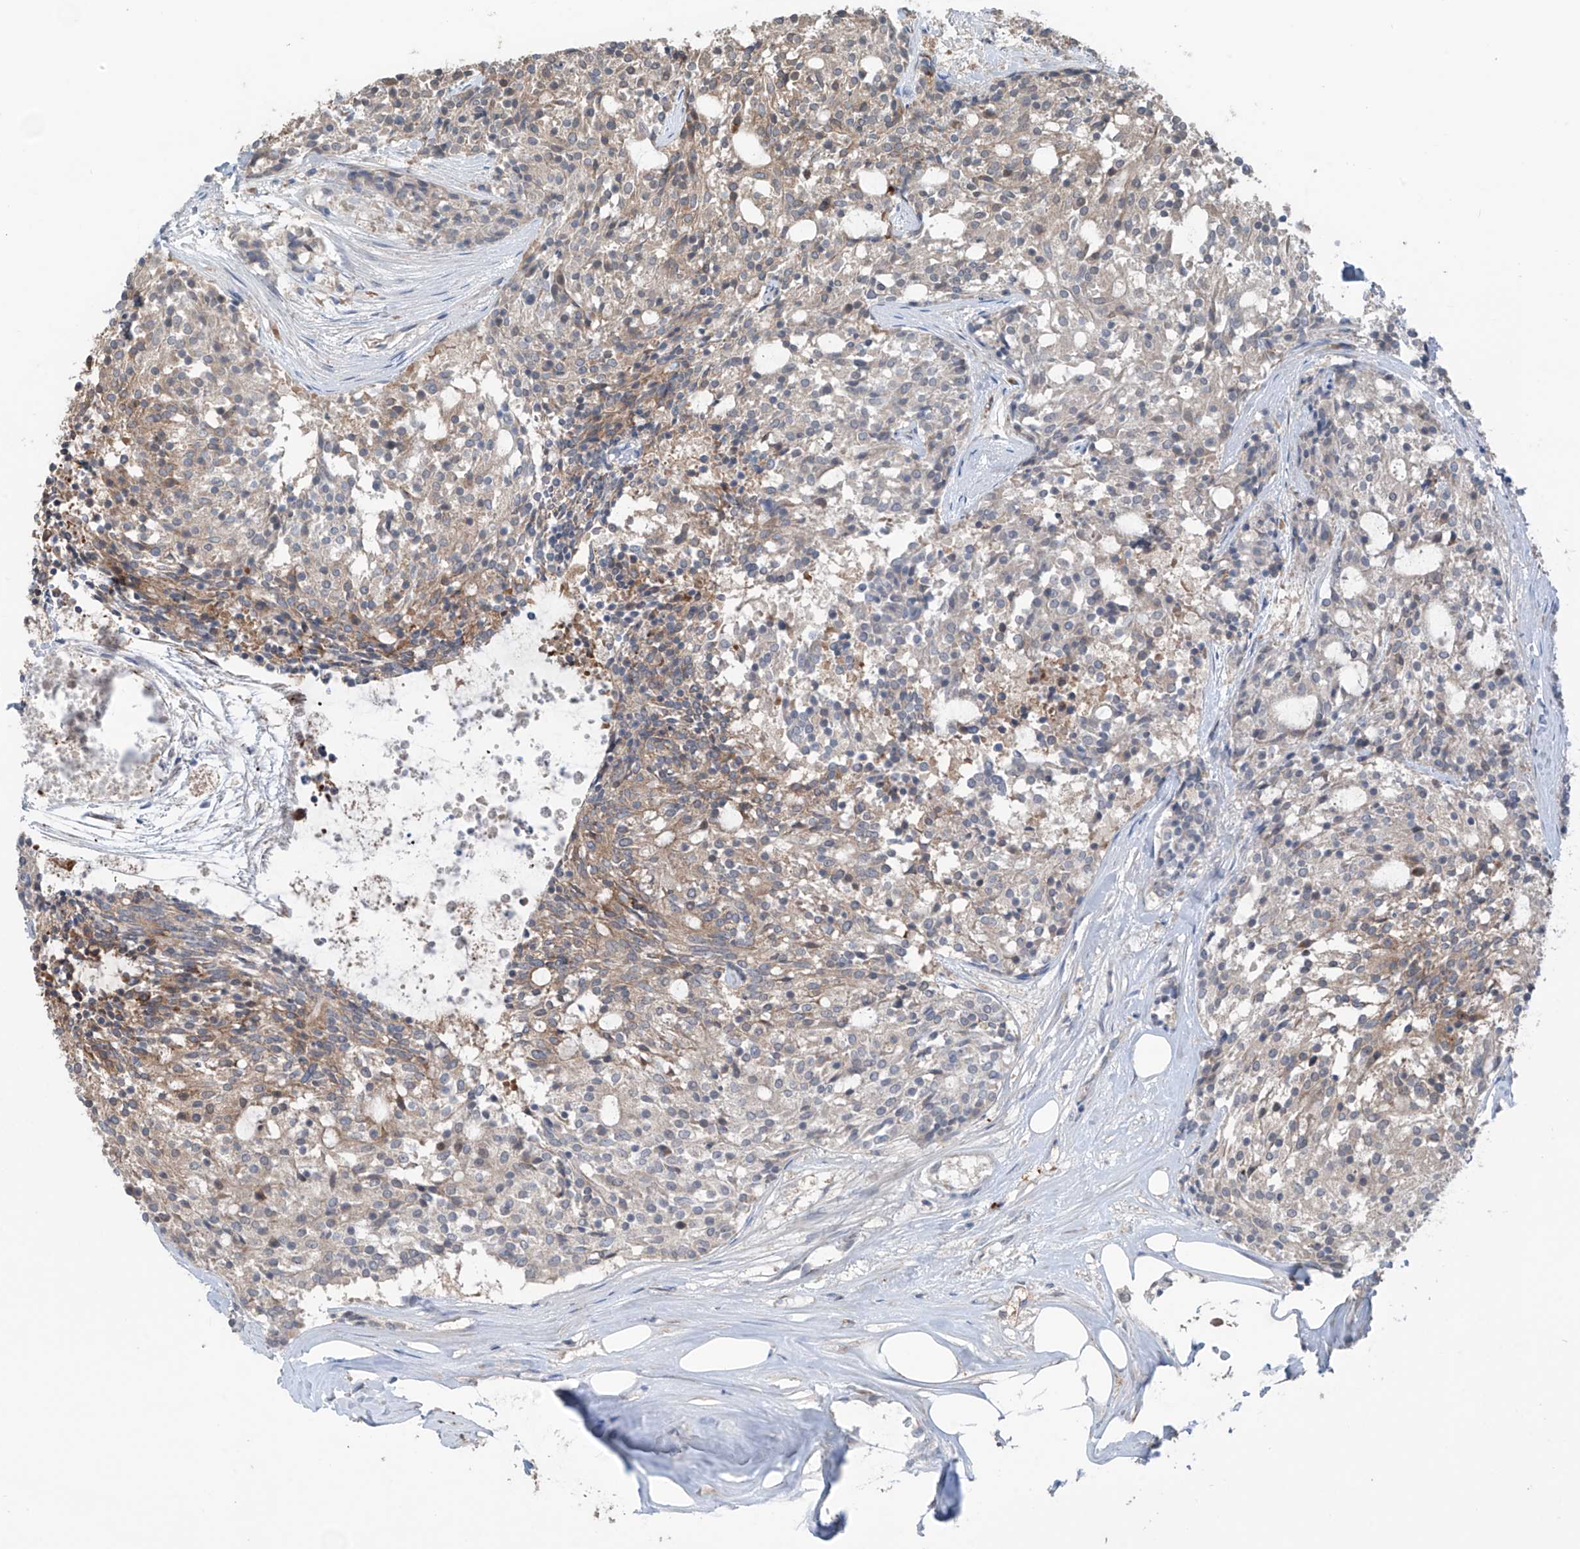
{"staining": {"intensity": "weak", "quantity": "<25%", "location": "cytoplasmic/membranous"}, "tissue": "carcinoid", "cell_type": "Tumor cells", "image_type": "cancer", "snomed": [{"axis": "morphology", "description": "Carcinoid, malignant, NOS"}, {"axis": "topography", "description": "Pancreas"}], "caption": "Tumor cells are negative for brown protein staining in carcinoid (malignant).", "gene": "SAMD3", "patient": {"sex": "female", "age": 54}}